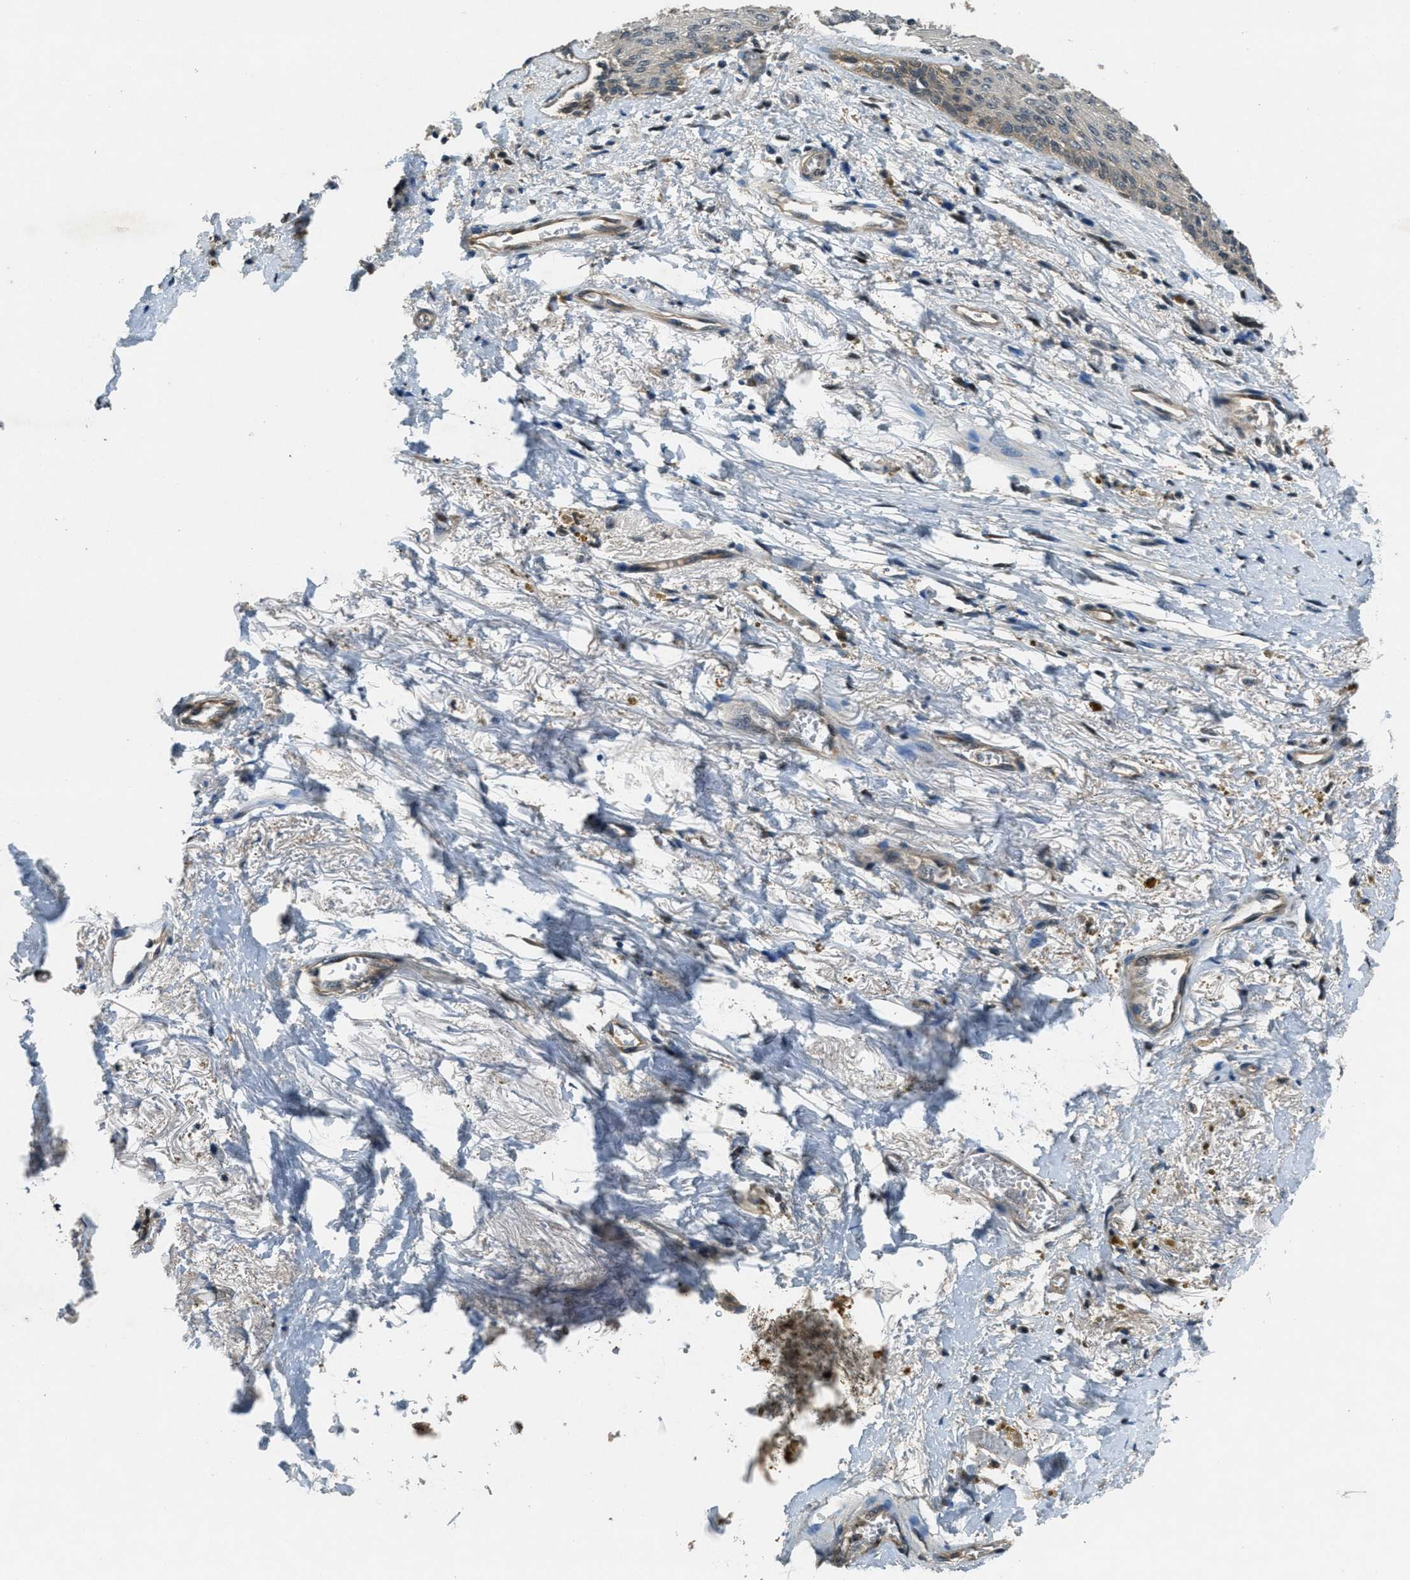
{"staining": {"intensity": "weak", "quantity": "<25%", "location": "nuclear"}, "tissue": "skin", "cell_type": "Epidermal cells", "image_type": "normal", "snomed": [{"axis": "morphology", "description": "Normal tissue, NOS"}, {"axis": "topography", "description": "Anal"}], "caption": "An immunohistochemistry image of normal skin is shown. There is no staining in epidermal cells of skin.", "gene": "DUSP6", "patient": {"sex": "female", "age": 46}}